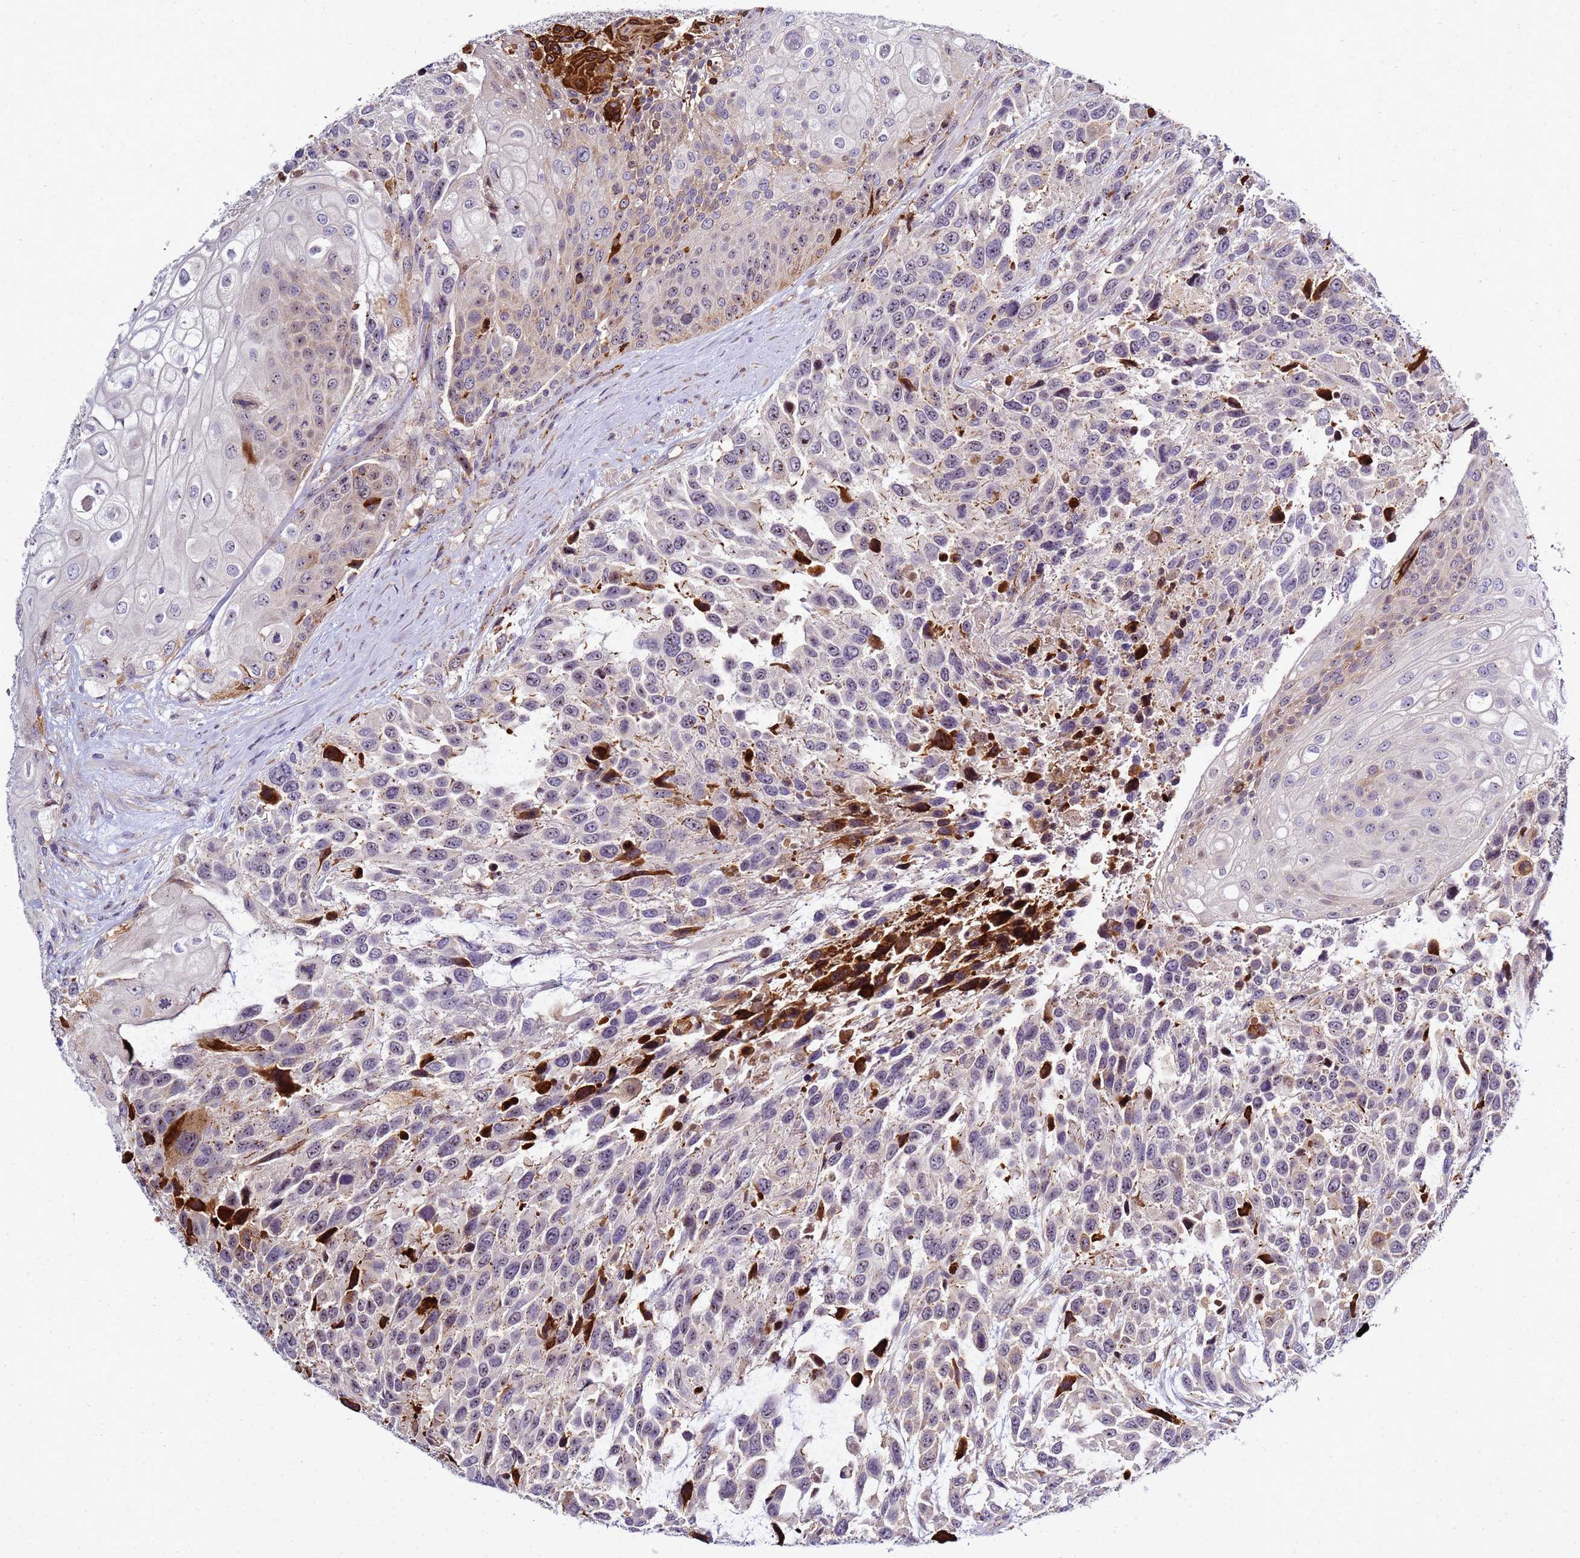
{"staining": {"intensity": "moderate", "quantity": "<25%", "location": "cytoplasmic/membranous"}, "tissue": "urothelial cancer", "cell_type": "Tumor cells", "image_type": "cancer", "snomed": [{"axis": "morphology", "description": "Urothelial carcinoma, High grade"}, {"axis": "topography", "description": "Urinary bladder"}], "caption": "Protein positivity by immunohistochemistry (IHC) shows moderate cytoplasmic/membranous staining in approximately <25% of tumor cells in urothelial cancer.", "gene": "NOL8", "patient": {"sex": "female", "age": 70}}